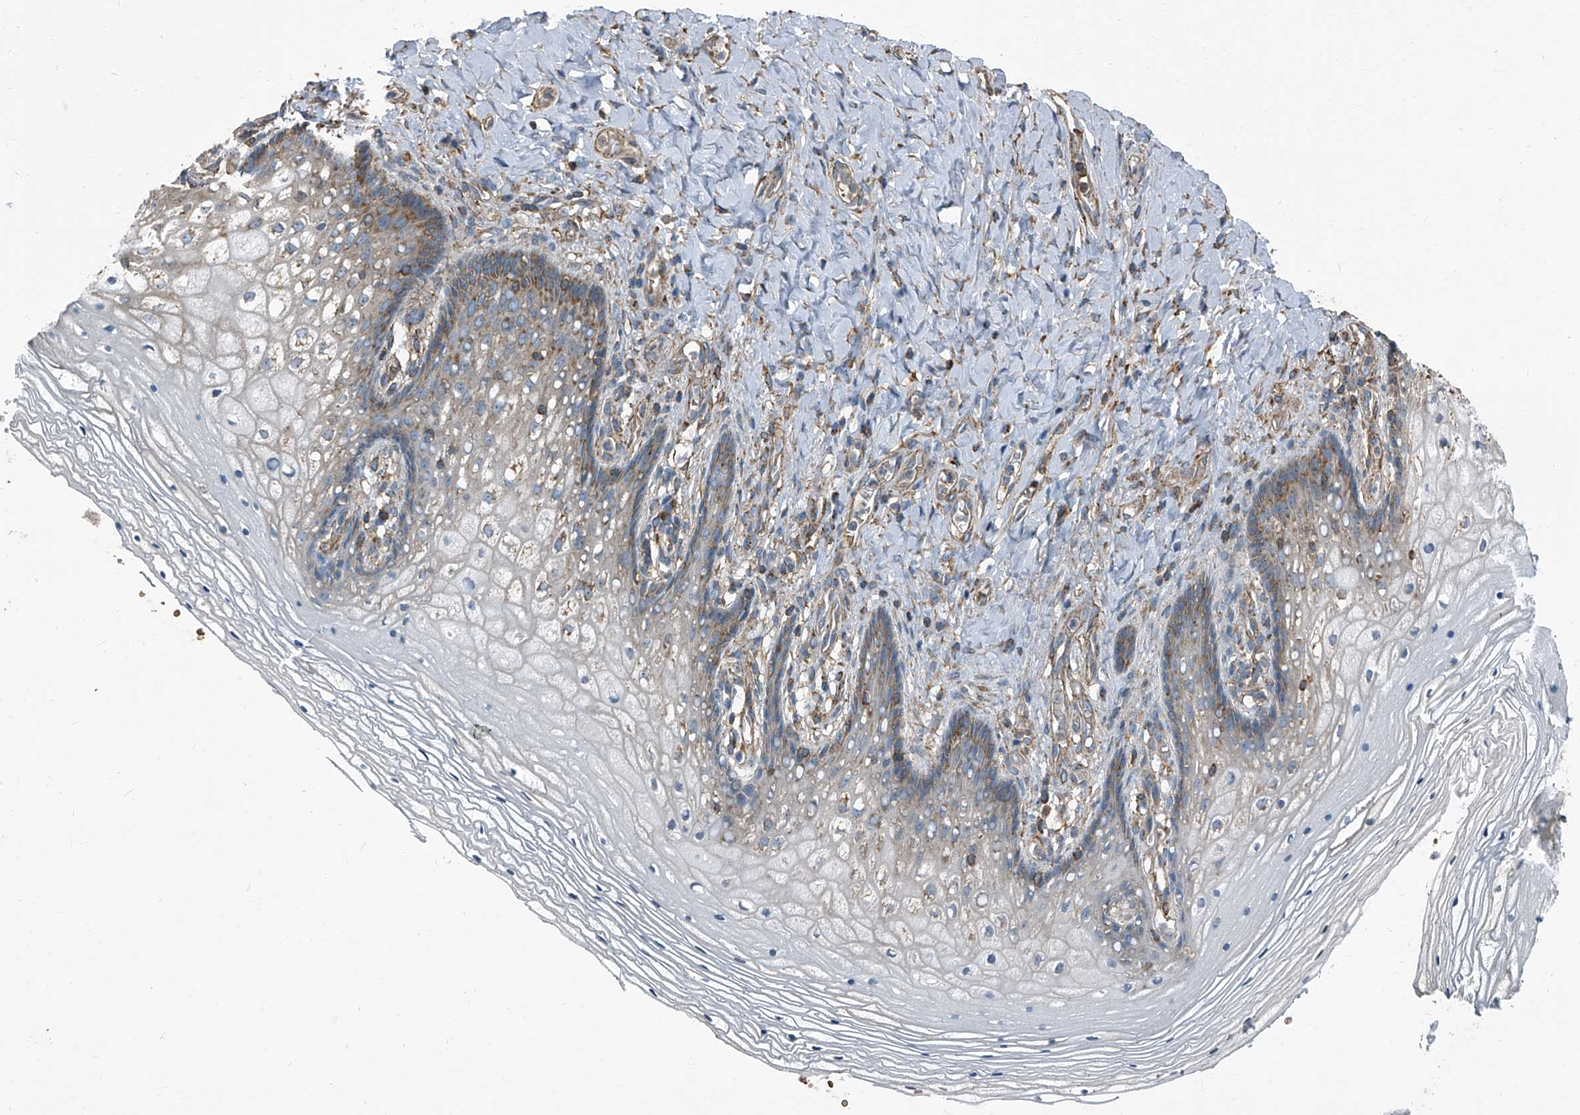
{"staining": {"intensity": "moderate", "quantity": "<25%", "location": "cytoplasmic/membranous"}, "tissue": "vagina", "cell_type": "Squamous epithelial cells", "image_type": "normal", "snomed": [{"axis": "morphology", "description": "Normal tissue, NOS"}, {"axis": "topography", "description": "Vagina"}], "caption": "The image demonstrates staining of unremarkable vagina, revealing moderate cytoplasmic/membranous protein expression (brown color) within squamous epithelial cells. (Brightfield microscopy of DAB IHC at high magnification).", "gene": "SEPTIN7", "patient": {"sex": "female", "age": 60}}